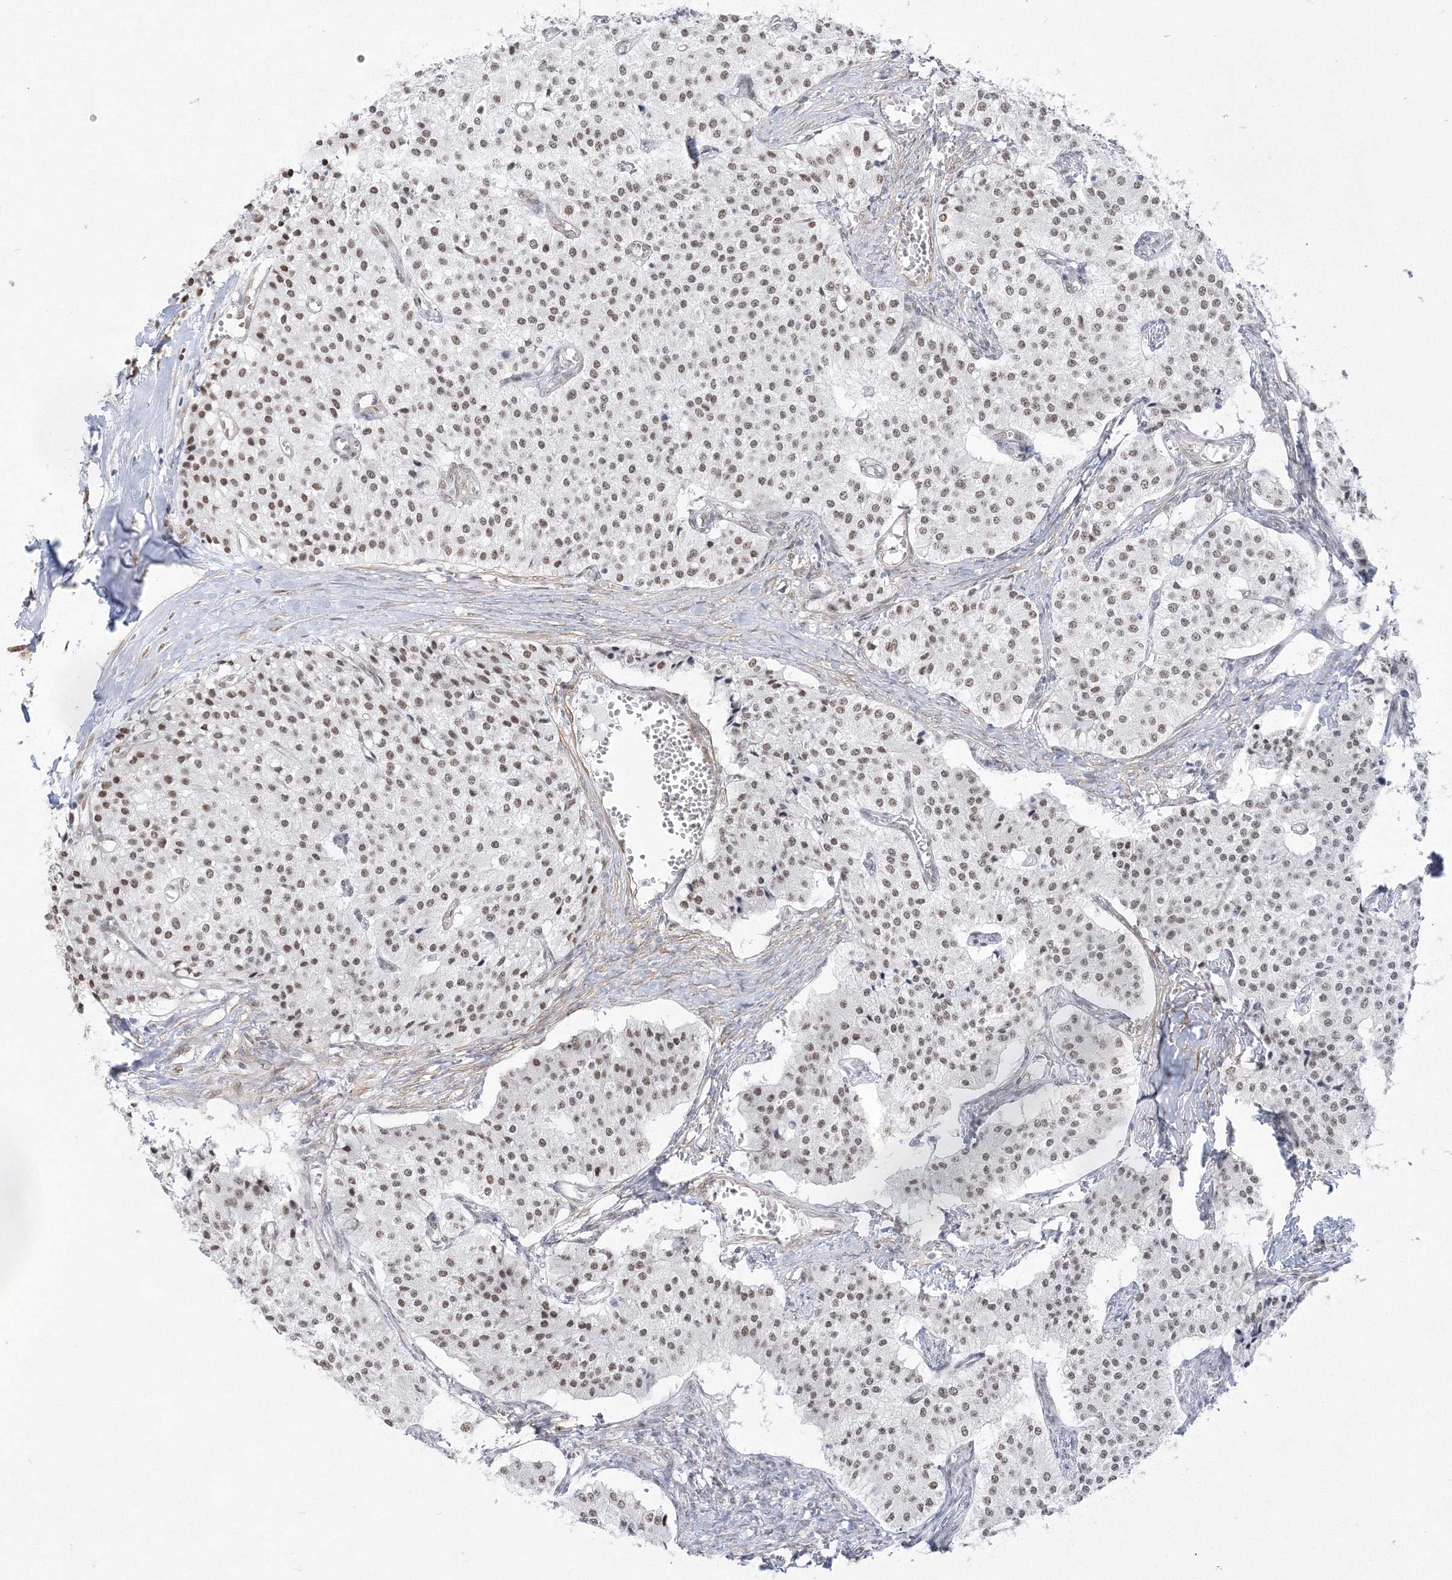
{"staining": {"intensity": "weak", "quantity": ">75%", "location": "nuclear"}, "tissue": "carcinoid", "cell_type": "Tumor cells", "image_type": "cancer", "snomed": [{"axis": "morphology", "description": "Carcinoid, malignant, NOS"}, {"axis": "topography", "description": "Colon"}], "caption": "Carcinoid (malignant) stained for a protein (brown) displays weak nuclear positive positivity in approximately >75% of tumor cells.", "gene": "ZNF638", "patient": {"sex": "female", "age": 52}}